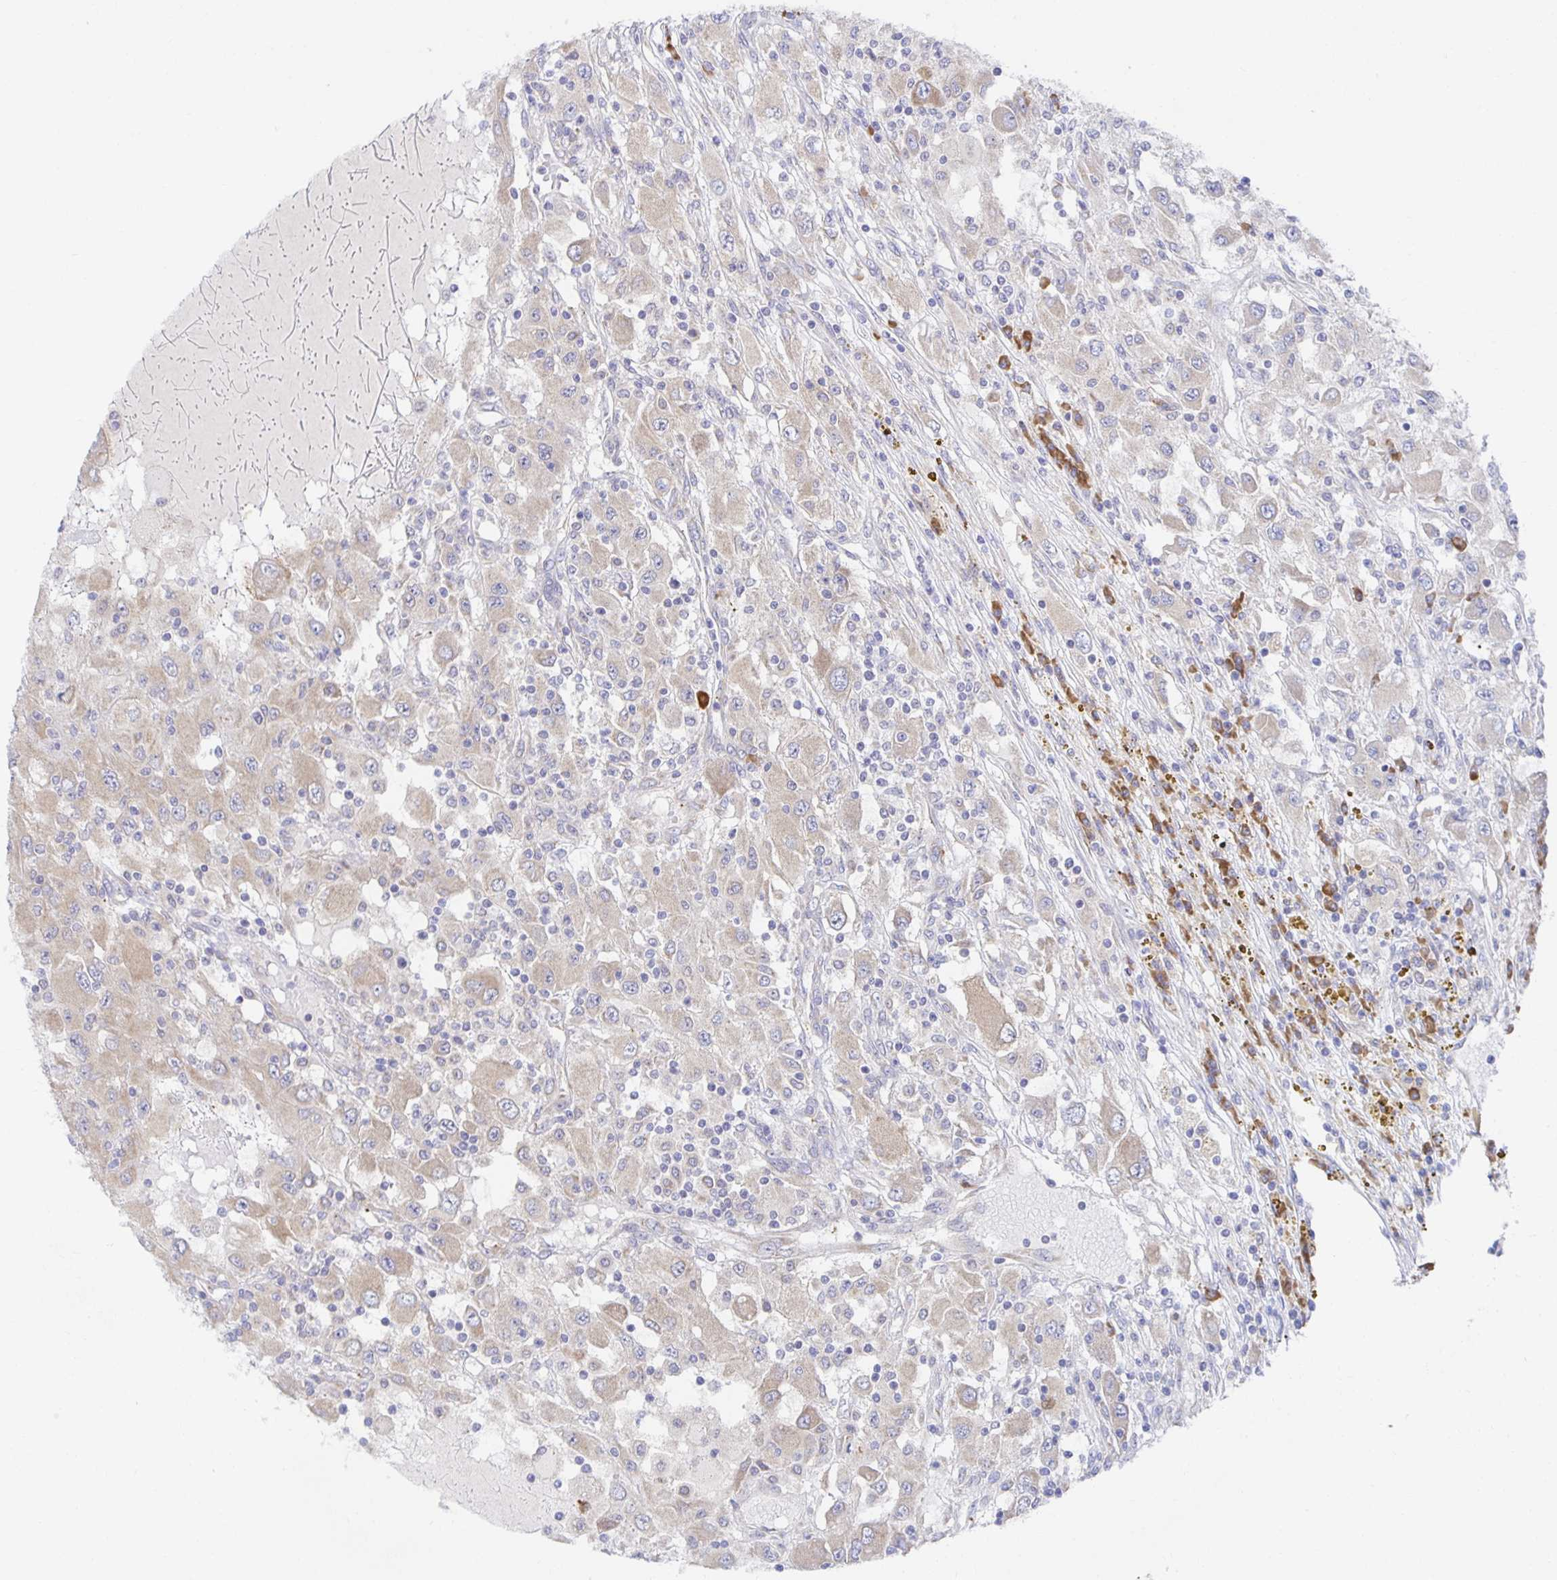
{"staining": {"intensity": "weak", "quantity": "25%-75%", "location": "cytoplasmic/membranous"}, "tissue": "renal cancer", "cell_type": "Tumor cells", "image_type": "cancer", "snomed": [{"axis": "morphology", "description": "Adenocarcinoma, NOS"}, {"axis": "topography", "description": "Kidney"}], "caption": "Protein expression analysis of human renal cancer reveals weak cytoplasmic/membranous expression in about 25%-75% of tumor cells.", "gene": "BAD", "patient": {"sex": "female", "age": 67}}